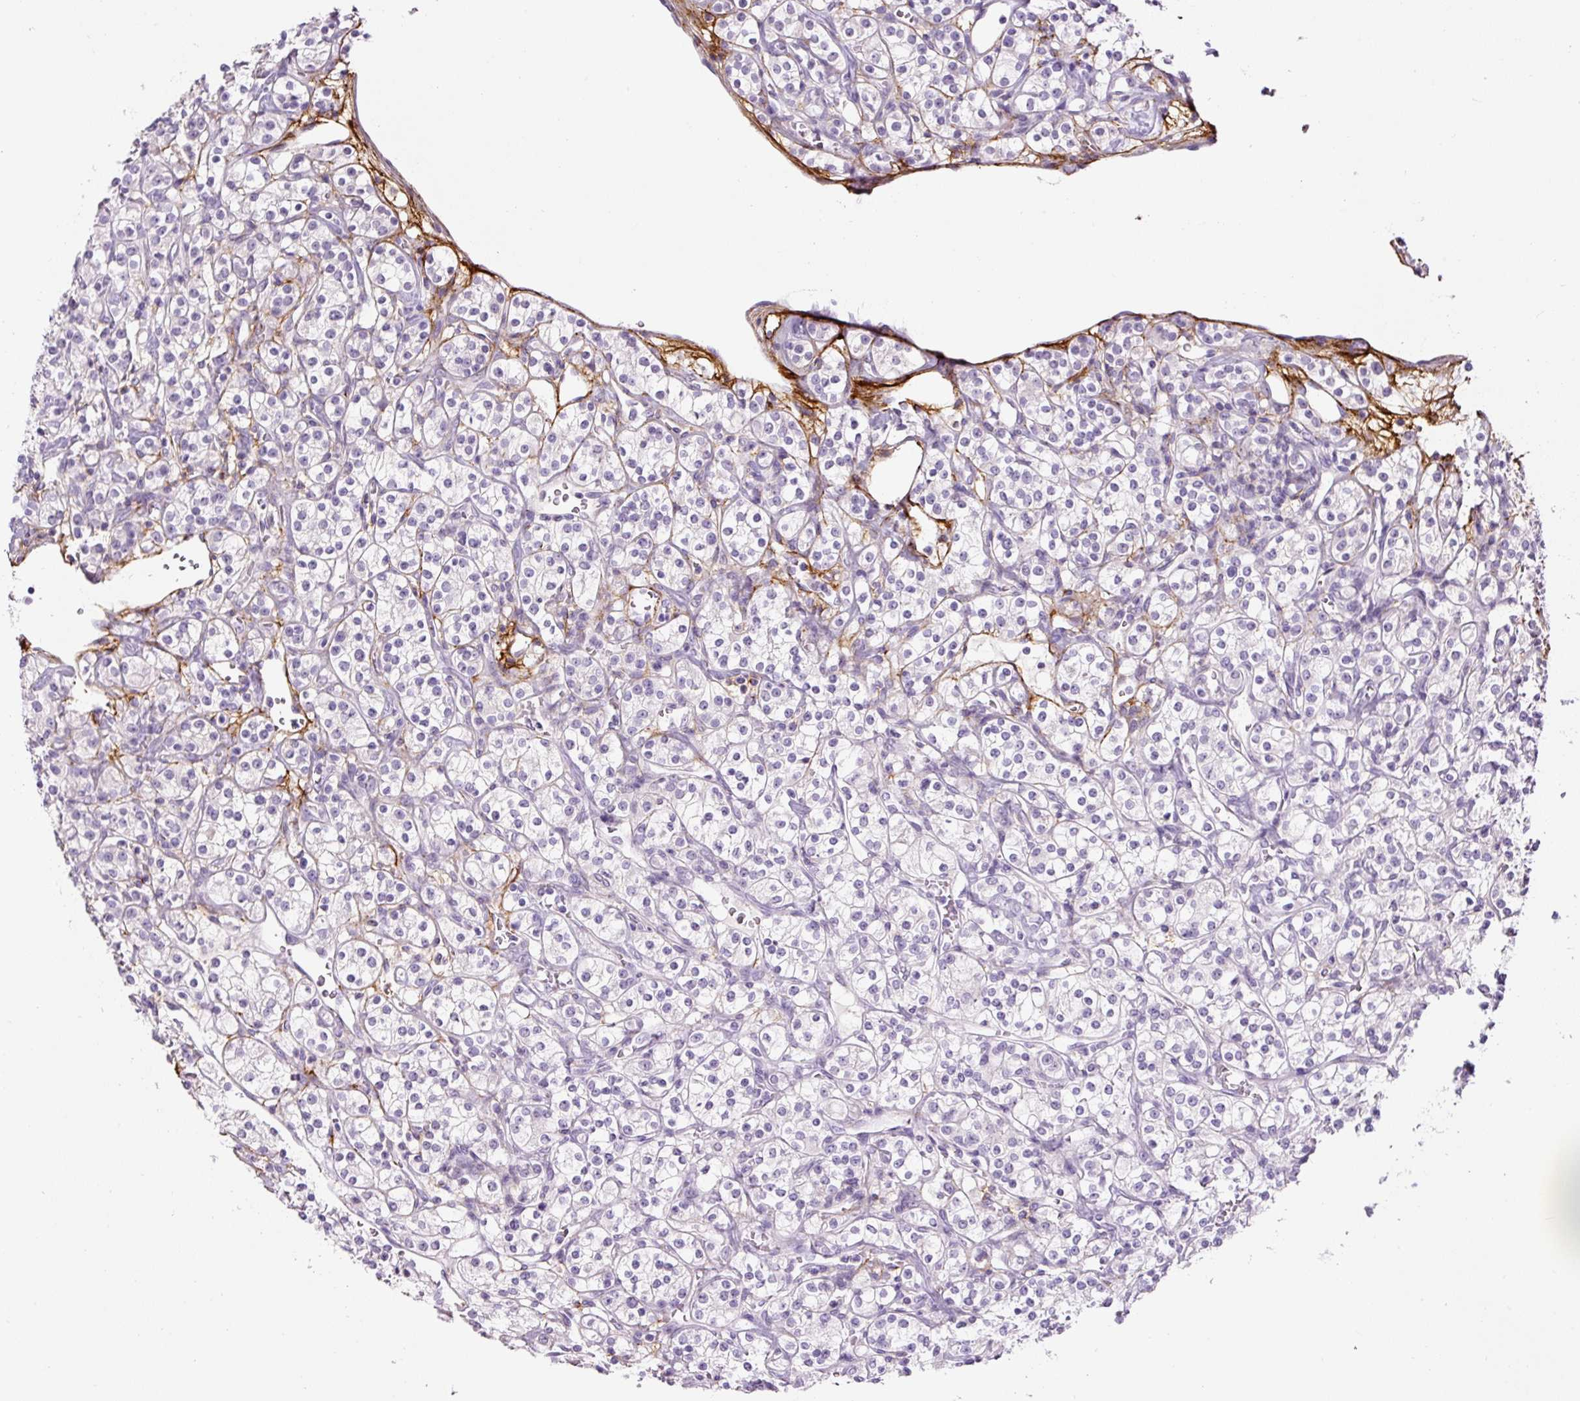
{"staining": {"intensity": "negative", "quantity": "none", "location": "none"}, "tissue": "renal cancer", "cell_type": "Tumor cells", "image_type": "cancer", "snomed": [{"axis": "morphology", "description": "Adenocarcinoma, NOS"}, {"axis": "topography", "description": "Kidney"}], "caption": "Immunohistochemistry micrograph of neoplastic tissue: human renal cancer (adenocarcinoma) stained with DAB (3,3'-diaminobenzidine) demonstrates no significant protein staining in tumor cells.", "gene": "FBN1", "patient": {"sex": "male", "age": 77}}